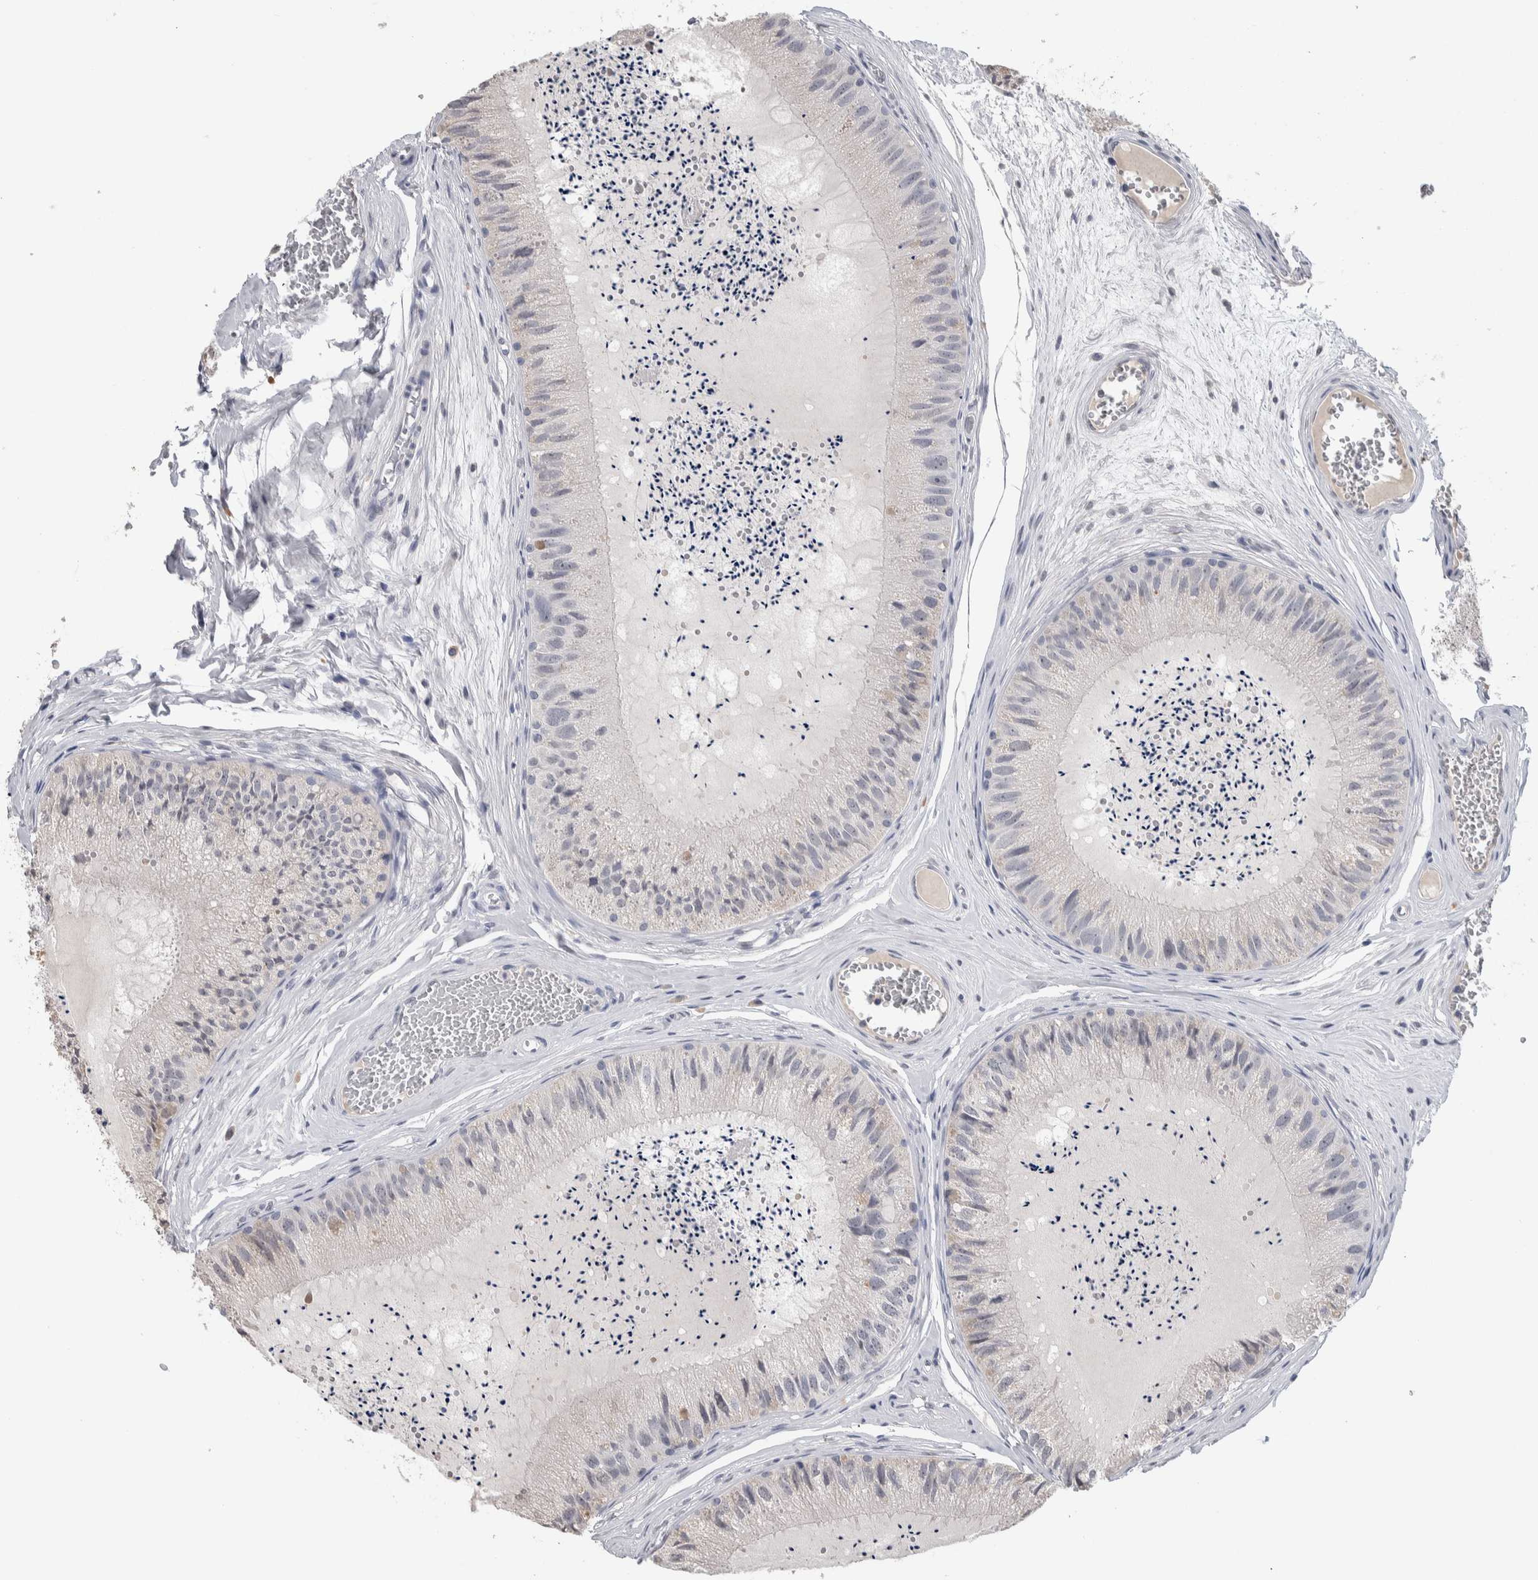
{"staining": {"intensity": "negative", "quantity": "none", "location": "none"}, "tissue": "epididymis", "cell_type": "Glandular cells", "image_type": "normal", "snomed": [{"axis": "morphology", "description": "Normal tissue, NOS"}, {"axis": "topography", "description": "Epididymis"}], "caption": "This is an immunohistochemistry (IHC) photomicrograph of benign epididymis. There is no expression in glandular cells.", "gene": "TMEM102", "patient": {"sex": "male", "age": 31}}